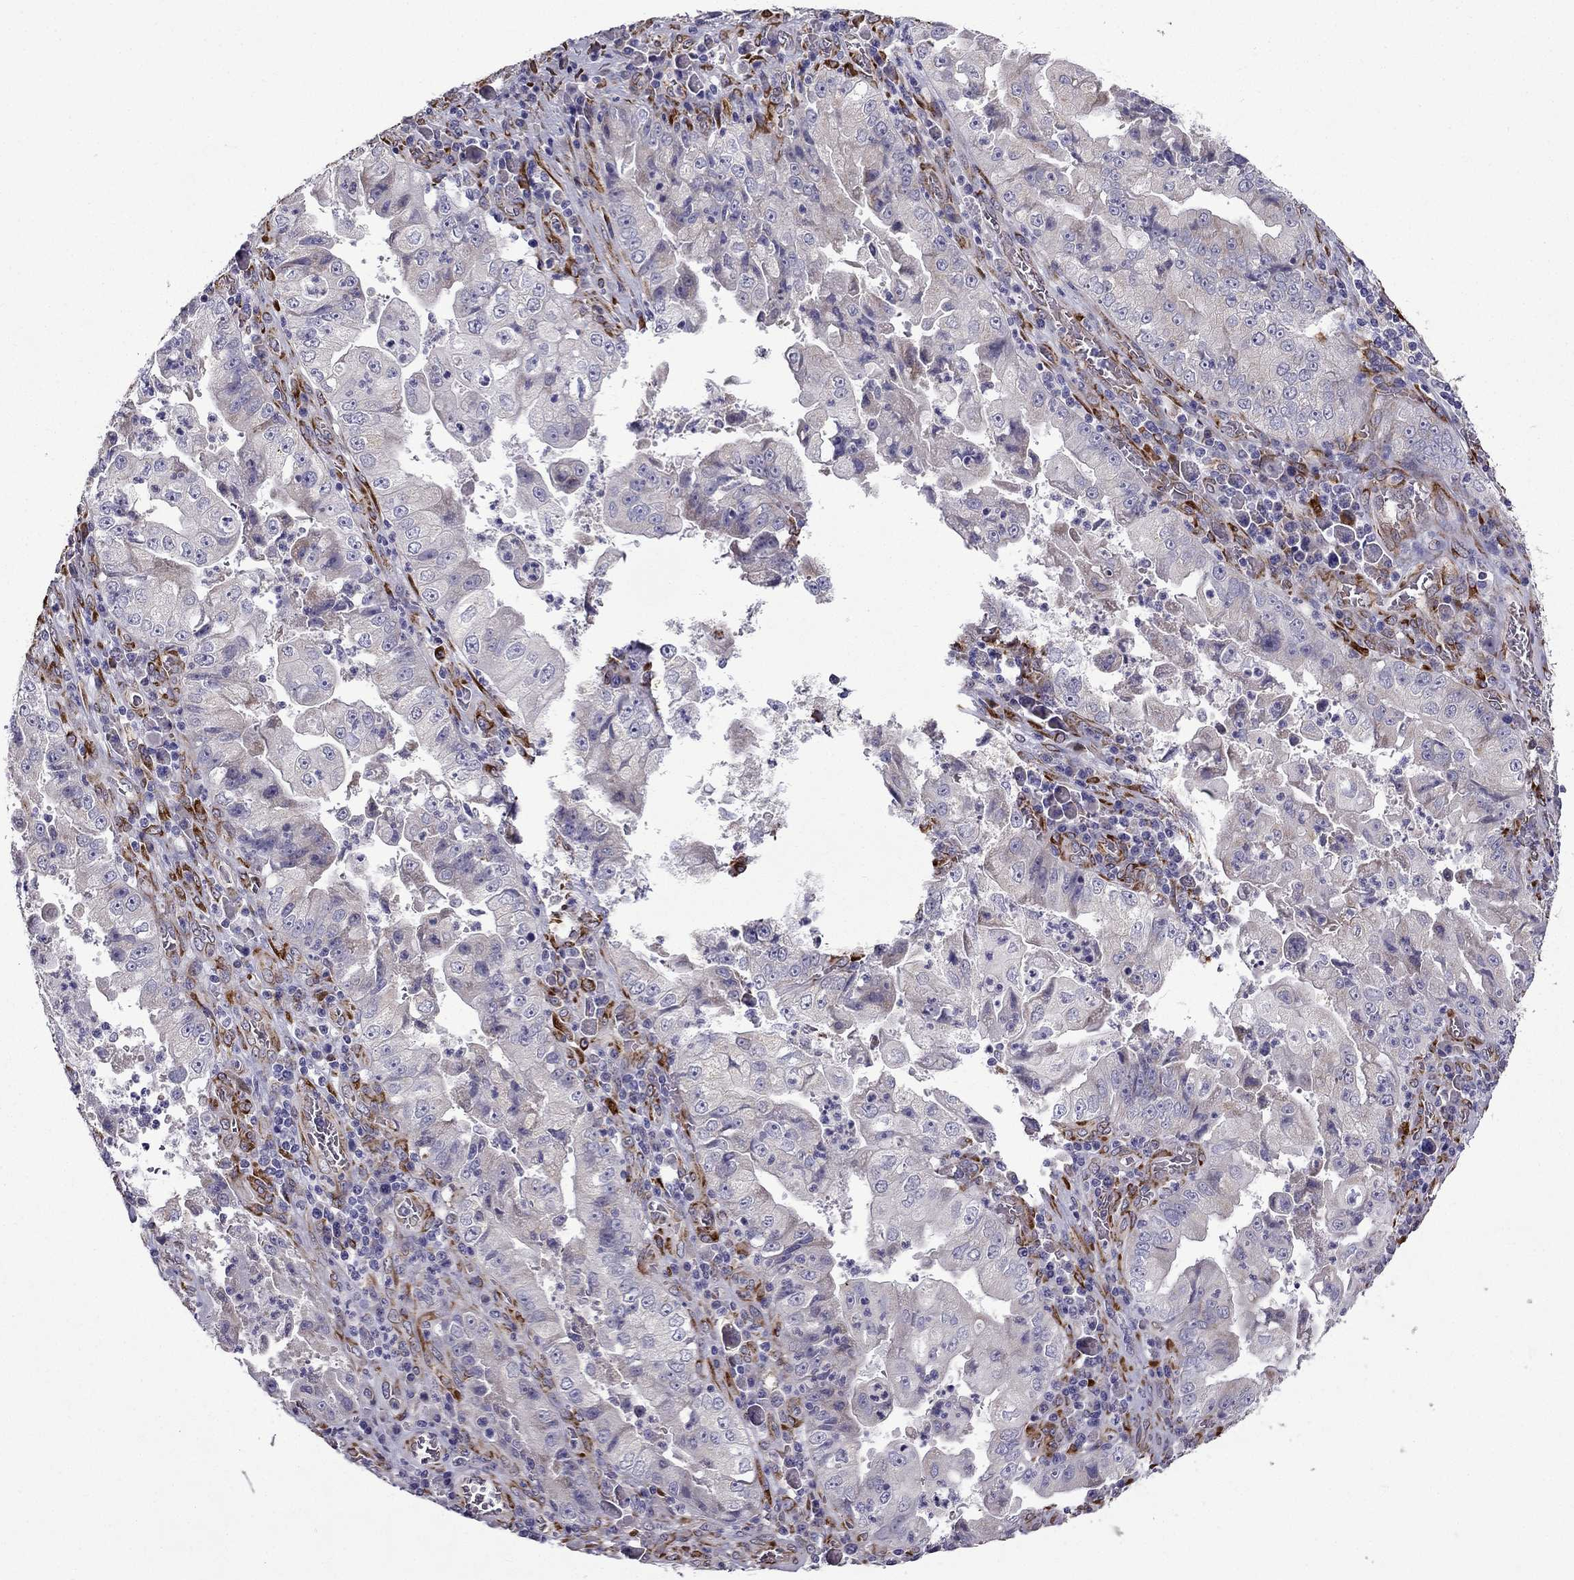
{"staining": {"intensity": "negative", "quantity": "none", "location": "none"}, "tissue": "stomach cancer", "cell_type": "Tumor cells", "image_type": "cancer", "snomed": [{"axis": "morphology", "description": "Adenocarcinoma, NOS"}, {"axis": "topography", "description": "Stomach"}], "caption": "Stomach adenocarcinoma was stained to show a protein in brown. There is no significant staining in tumor cells.", "gene": "IKBIP", "patient": {"sex": "male", "age": 76}}